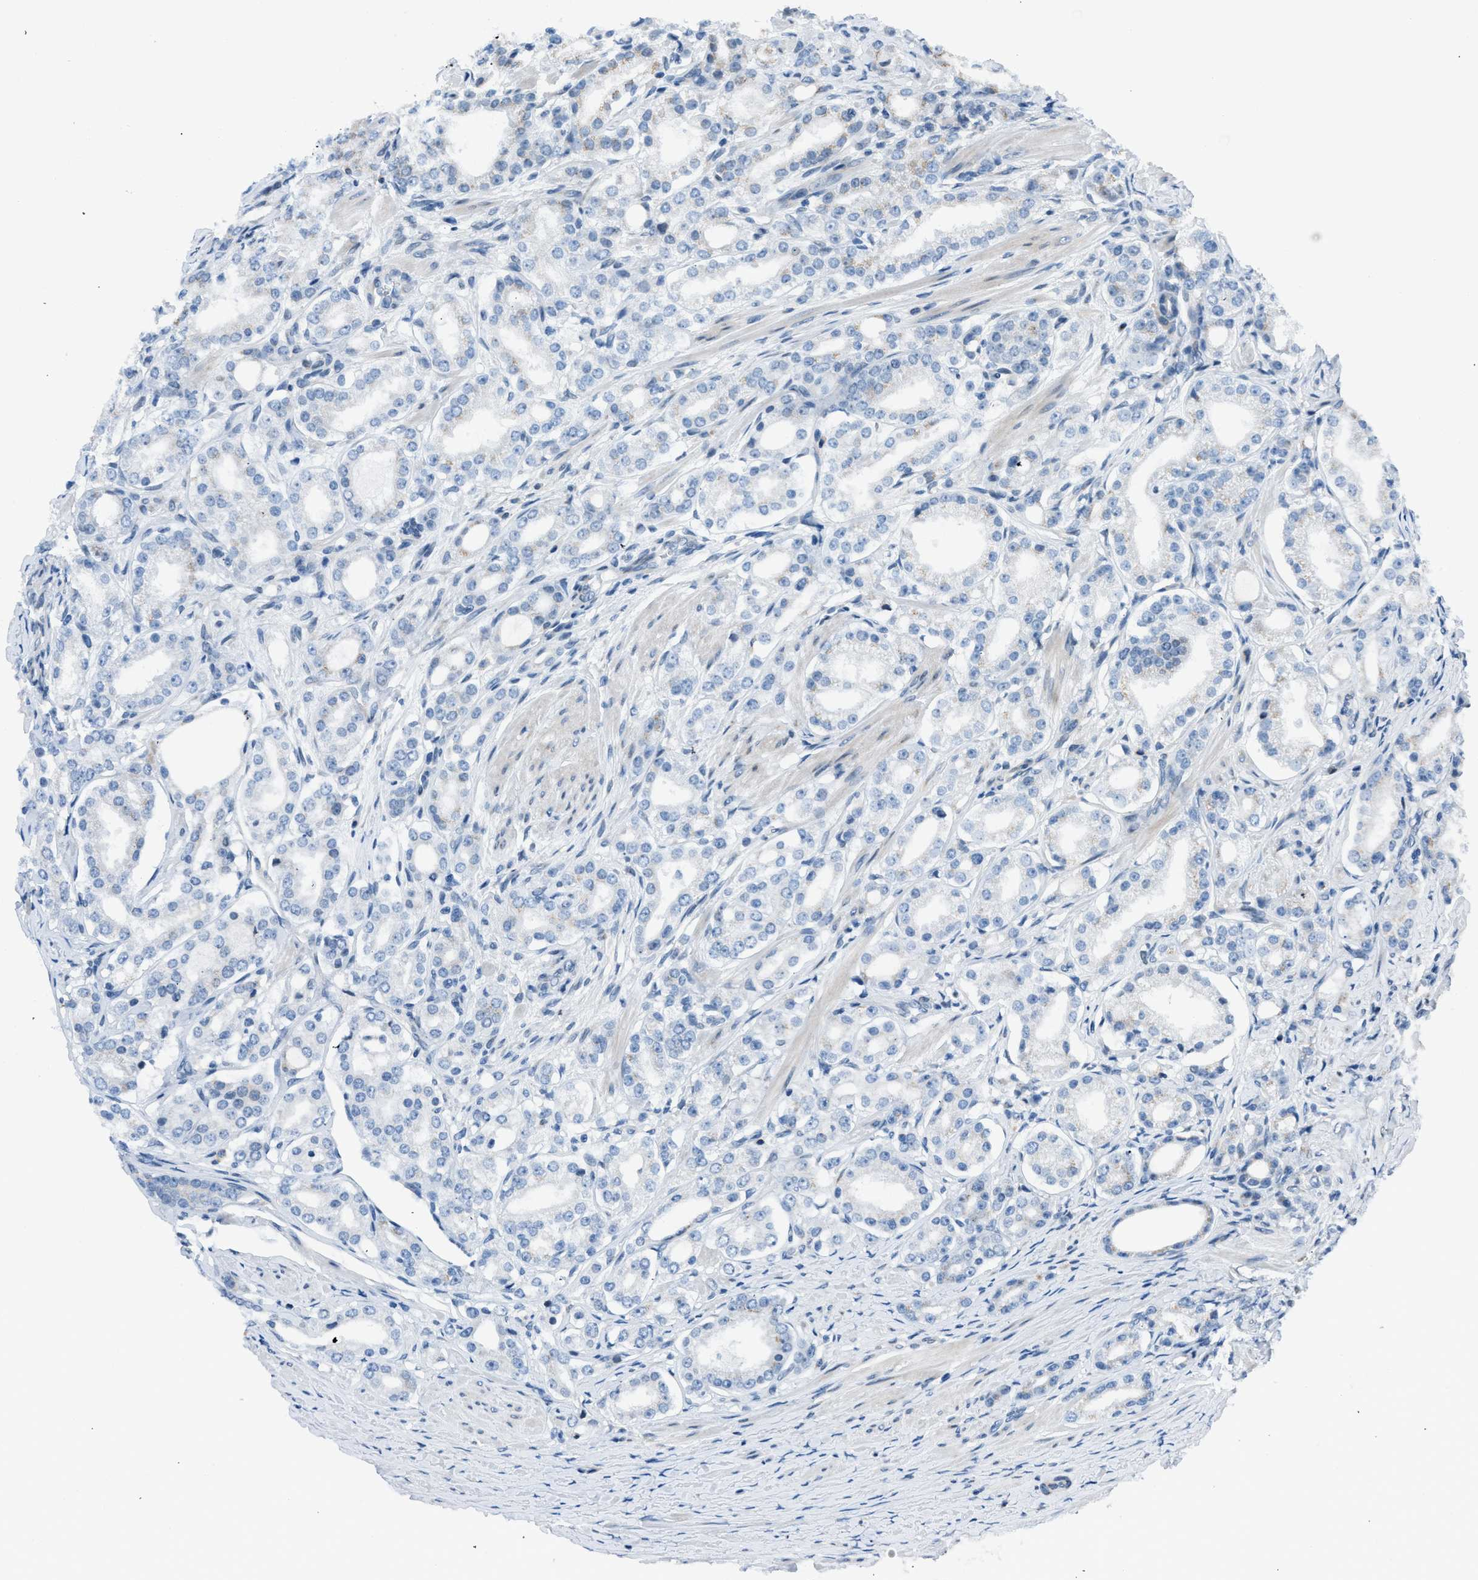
{"staining": {"intensity": "negative", "quantity": "none", "location": "none"}, "tissue": "prostate cancer", "cell_type": "Tumor cells", "image_type": "cancer", "snomed": [{"axis": "morphology", "description": "Adenocarcinoma, Low grade"}, {"axis": "topography", "description": "Prostate"}], "caption": "Immunohistochemistry of human prostate cancer (low-grade adenocarcinoma) shows no positivity in tumor cells.", "gene": "RNF41", "patient": {"sex": "male", "age": 63}}